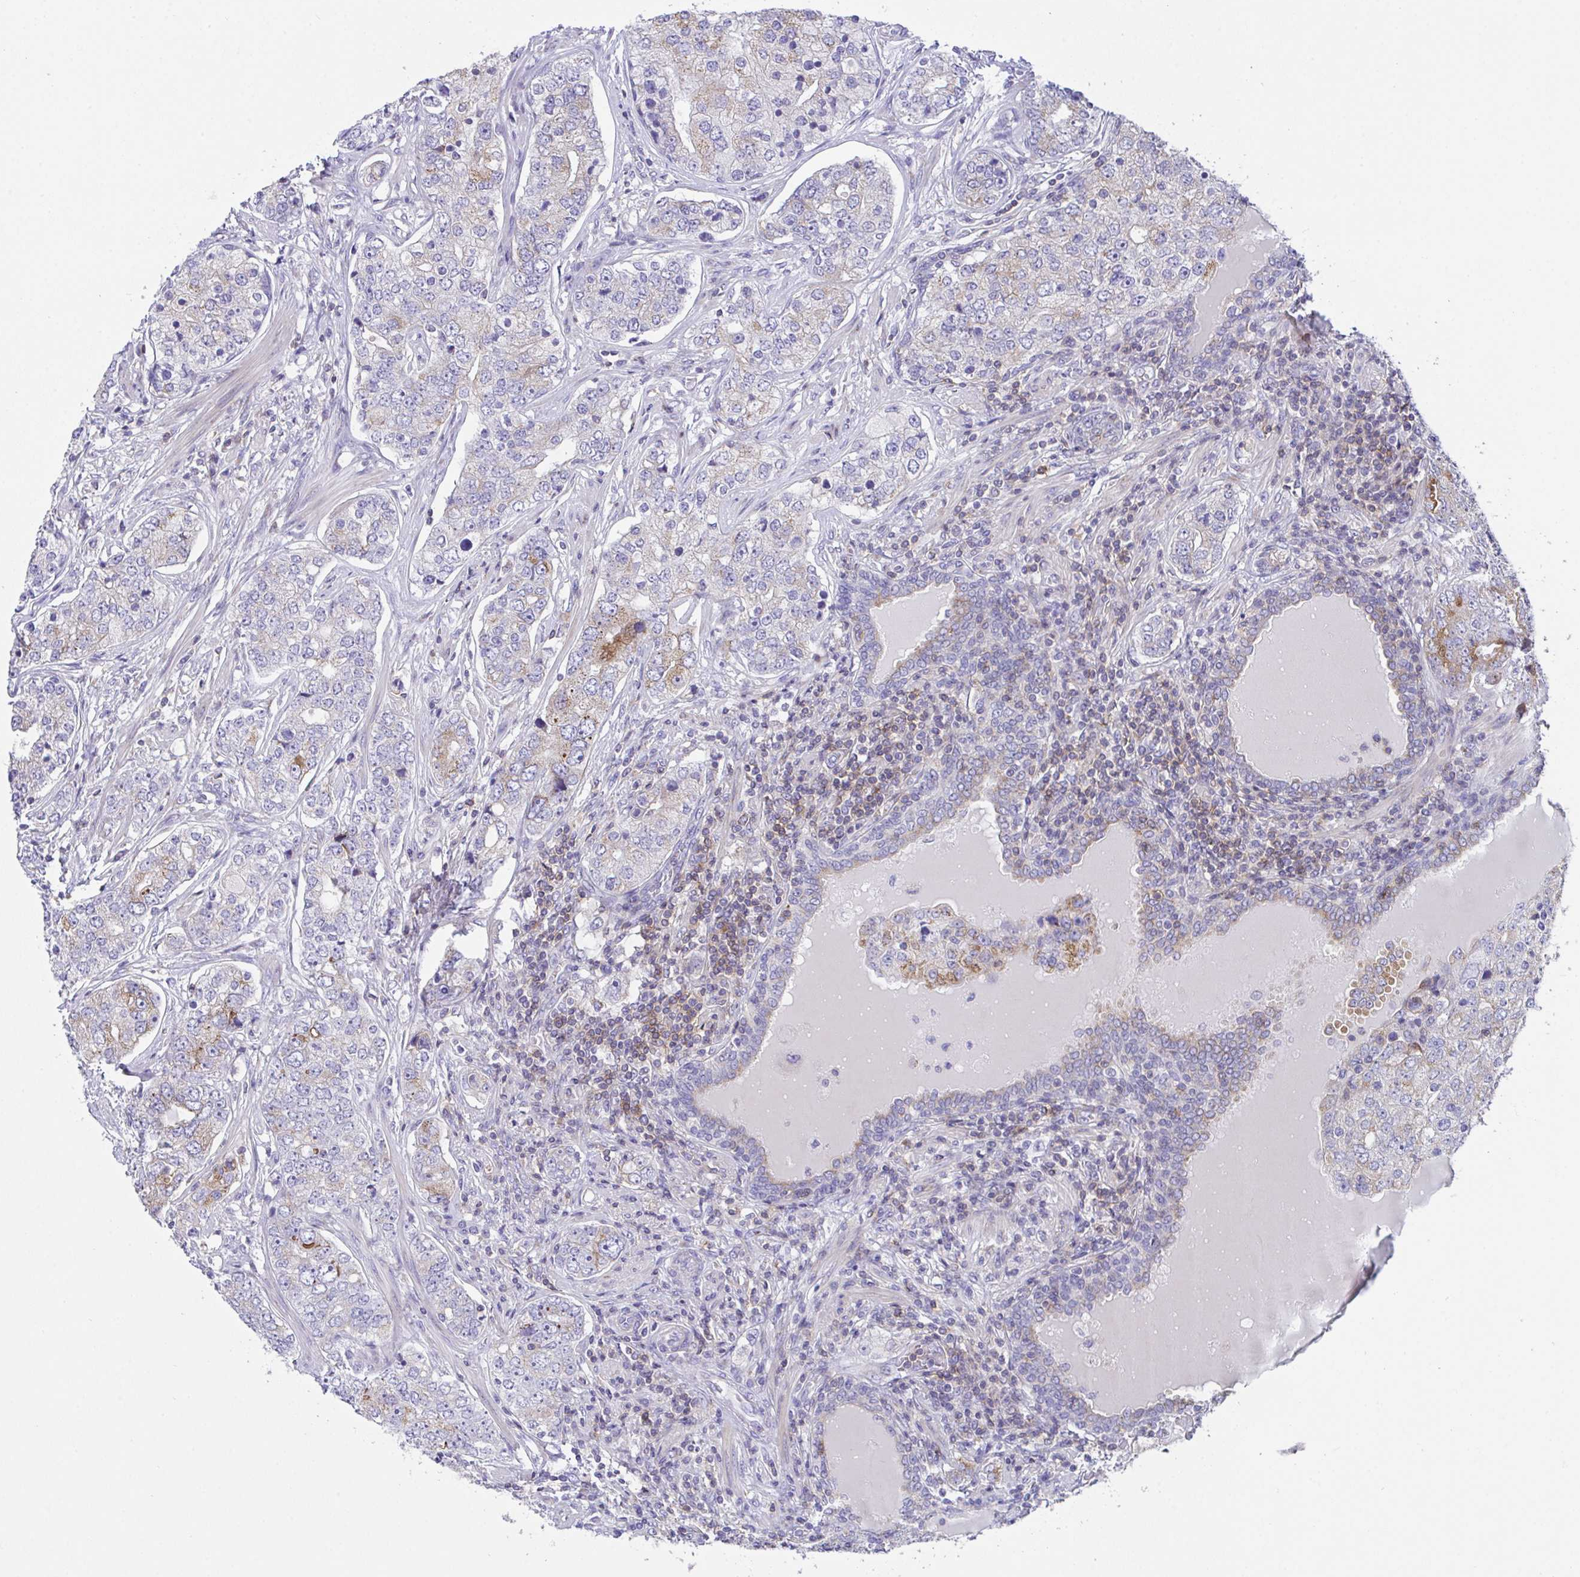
{"staining": {"intensity": "moderate", "quantity": "<25%", "location": "cytoplasmic/membranous"}, "tissue": "prostate cancer", "cell_type": "Tumor cells", "image_type": "cancer", "snomed": [{"axis": "morphology", "description": "Adenocarcinoma, High grade"}, {"axis": "topography", "description": "Prostate"}], "caption": "The immunohistochemical stain highlights moderate cytoplasmic/membranous expression in tumor cells of prostate high-grade adenocarcinoma tissue. (DAB (3,3'-diaminobenzidine) = brown stain, brightfield microscopy at high magnification).", "gene": "MIA3", "patient": {"sex": "male", "age": 60}}